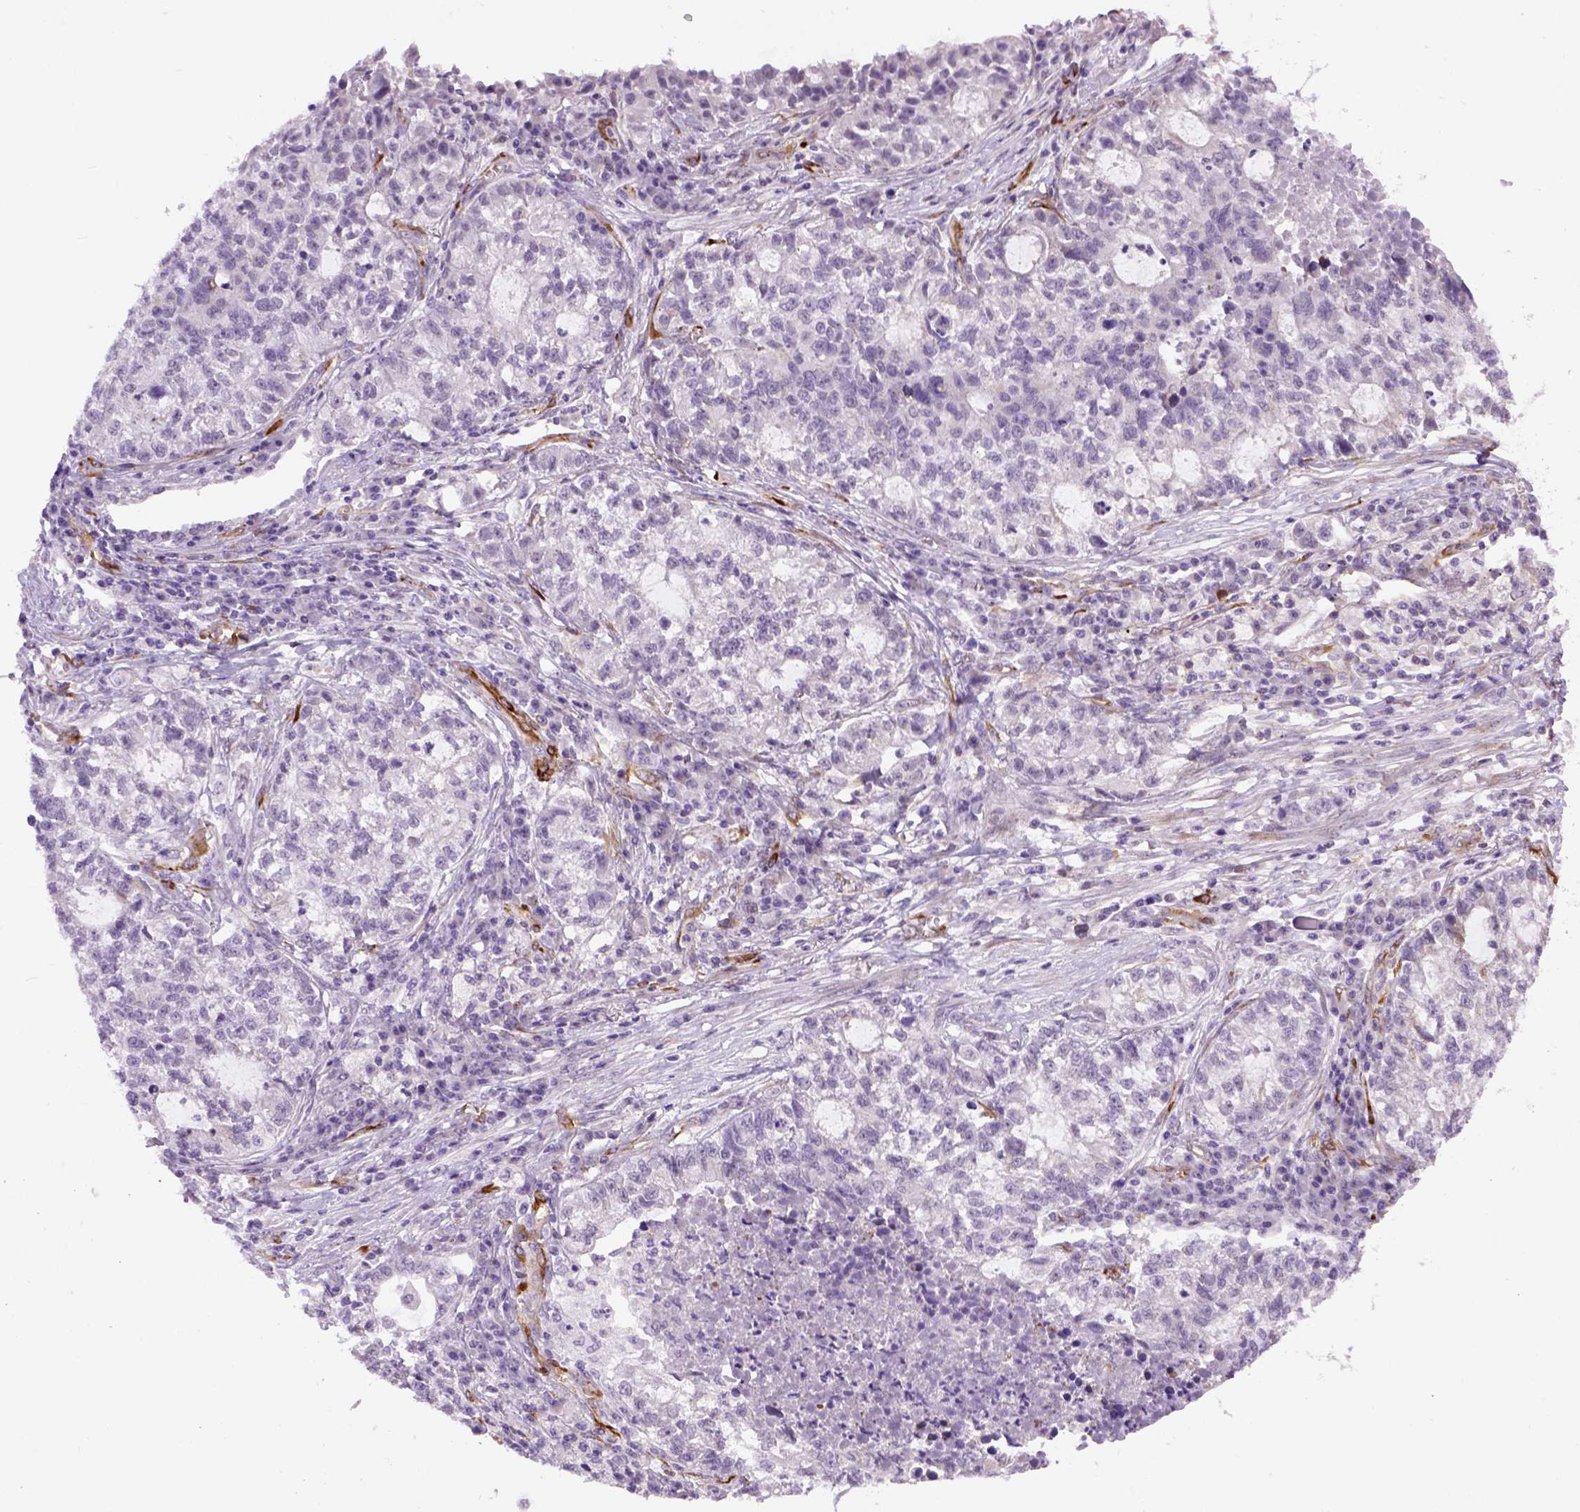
{"staining": {"intensity": "negative", "quantity": "none", "location": "none"}, "tissue": "lung cancer", "cell_type": "Tumor cells", "image_type": "cancer", "snomed": [{"axis": "morphology", "description": "Adenocarcinoma, NOS"}, {"axis": "topography", "description": "Lung"}], "caption": "Human lung cancer (adenocarcinoma) stained for a protein using immunohistochemistry (IHC) reveals no positivity in tumor cells.", "gene": "KAZN", "patient": {"sex": "male", "age": 57}}